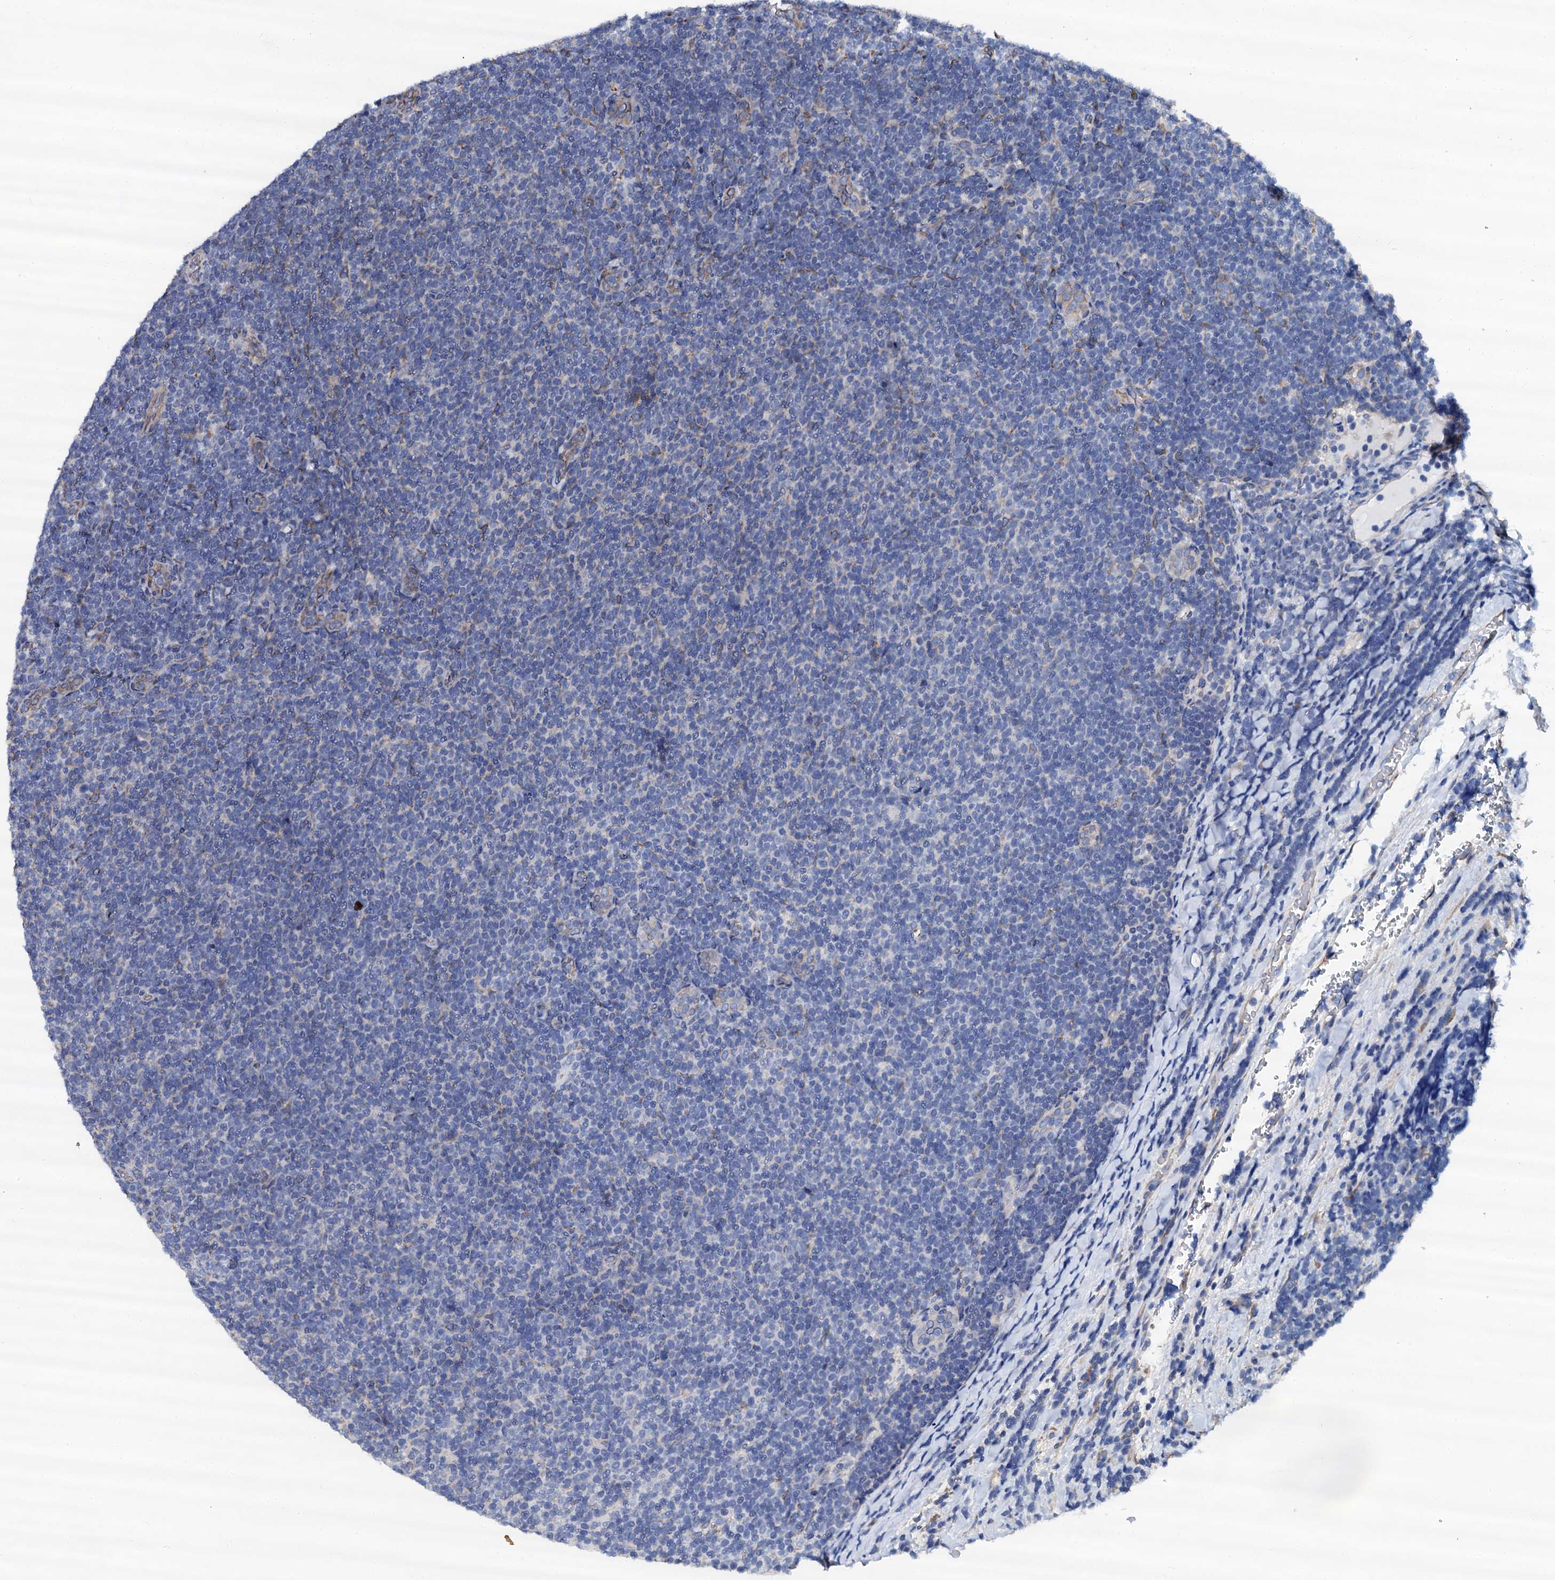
{"staining": {"intensity": "negative", "quantity": "none", "location": "none"}, "tissue": "lymphoma", "cell_type": "Tumor cells", "image_type": "cancer", "snomed": [{"axis": "morphology", "description": "Malignant lymphoma, non-Hodgkin's type, Low grade"}, {"axis": "topography", "description": "Lymph node"}], "caption": "Immunohistochemical staining of human malignant lymphoma, non-Hodgkin's type (low-grade) shows no significant positivity in tumor cells.", "gene": "AKAP3", "patient": {"sex": "male", "age": 66}}